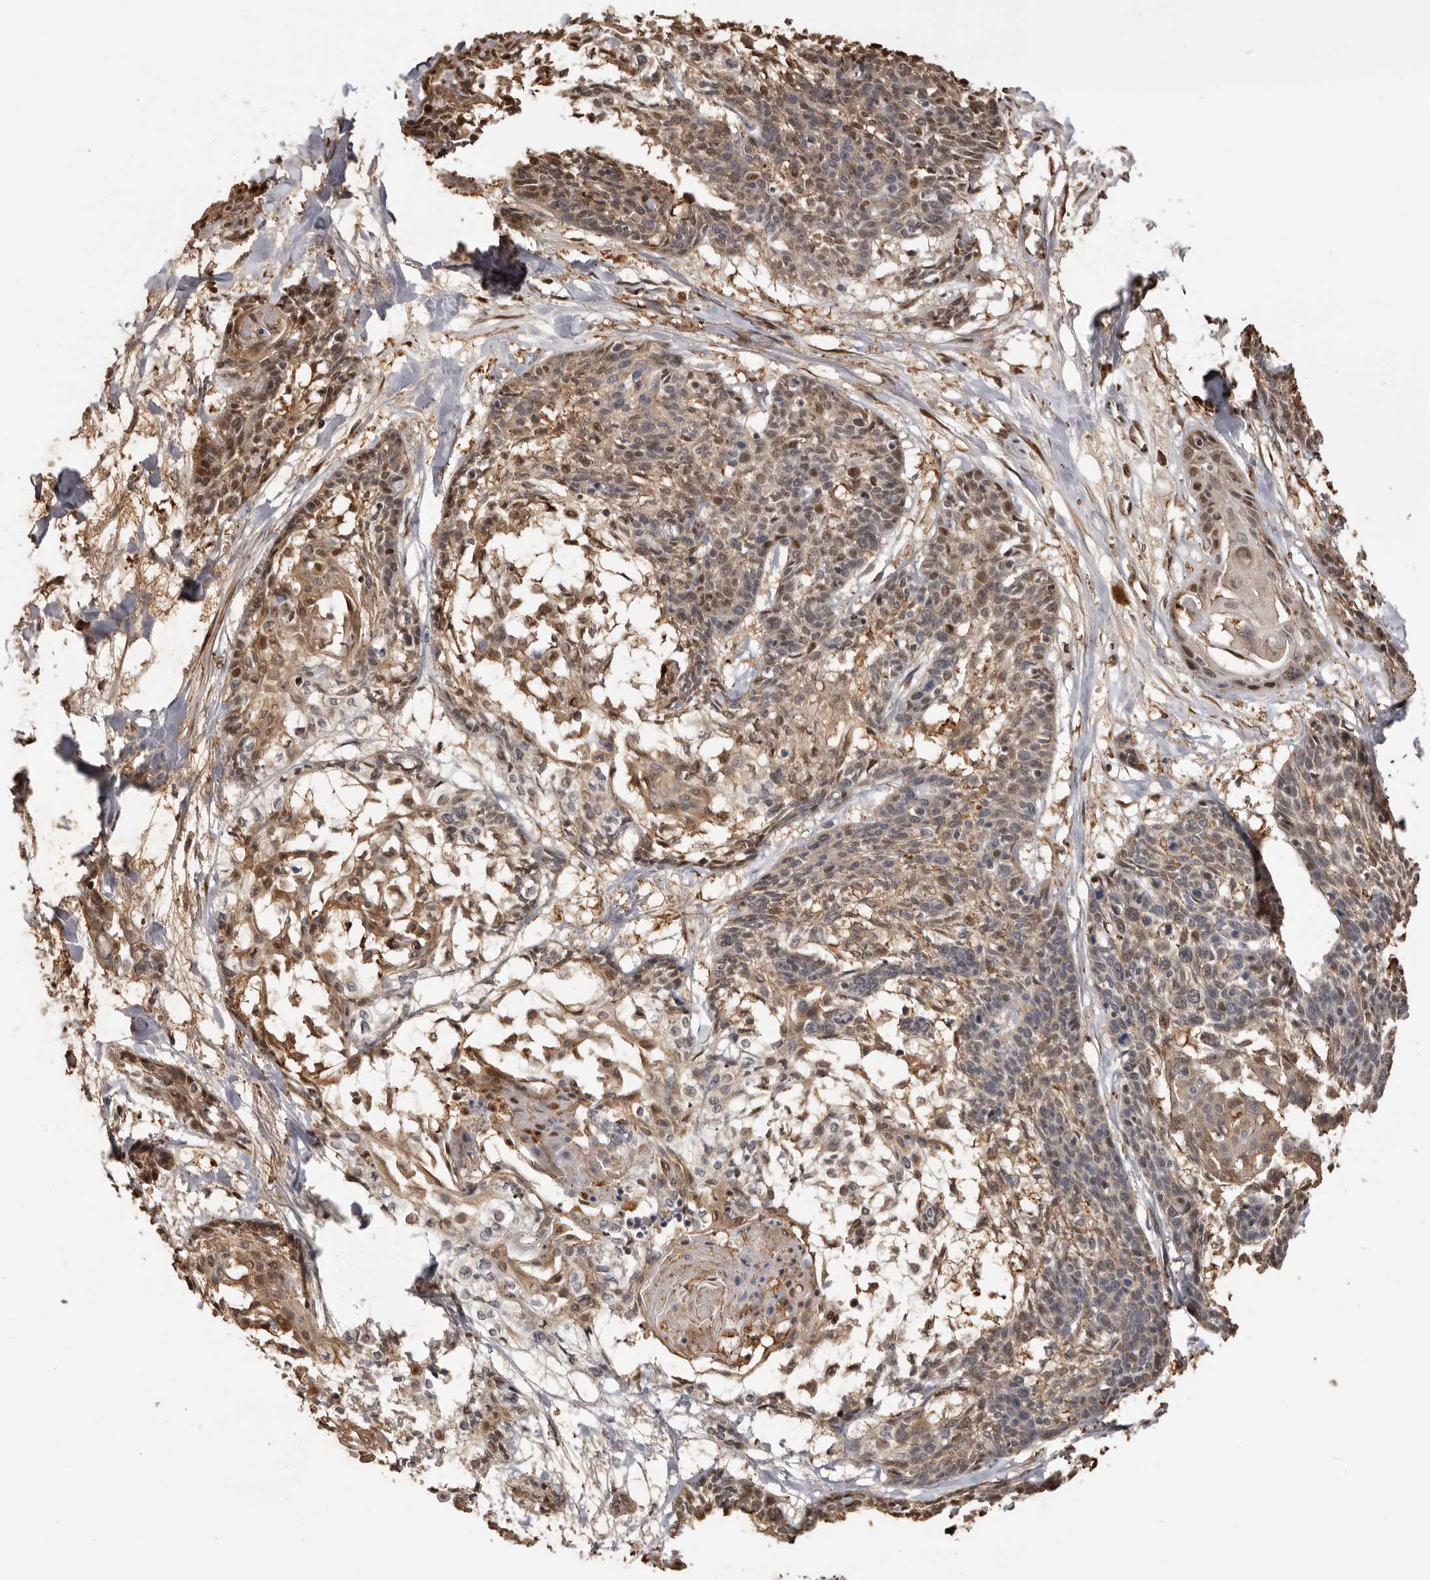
{"staining": {"intensity": "moderate", "quantity": ">75%", "location": "cytoplasmic/membranous,nuclear"}, "tissue": "cervical cancer", "cell_type": "Tumor cells", "image_type": "cancer", "snomed": [{"axis": "morphology", "description": "Squamous cell carcinoma, NOS"}, {"axis": "topography", "description": "Cervix"}], "caption": "There is medium levels of moderate cytoplasmic/membranous and nuclear positivity in tumor cells of cervical cancer, as demonstrated by immunohistochemical staining (brown color).", "gene": "ENTREP1", "patient": {"sex": "female", "age": 57}}